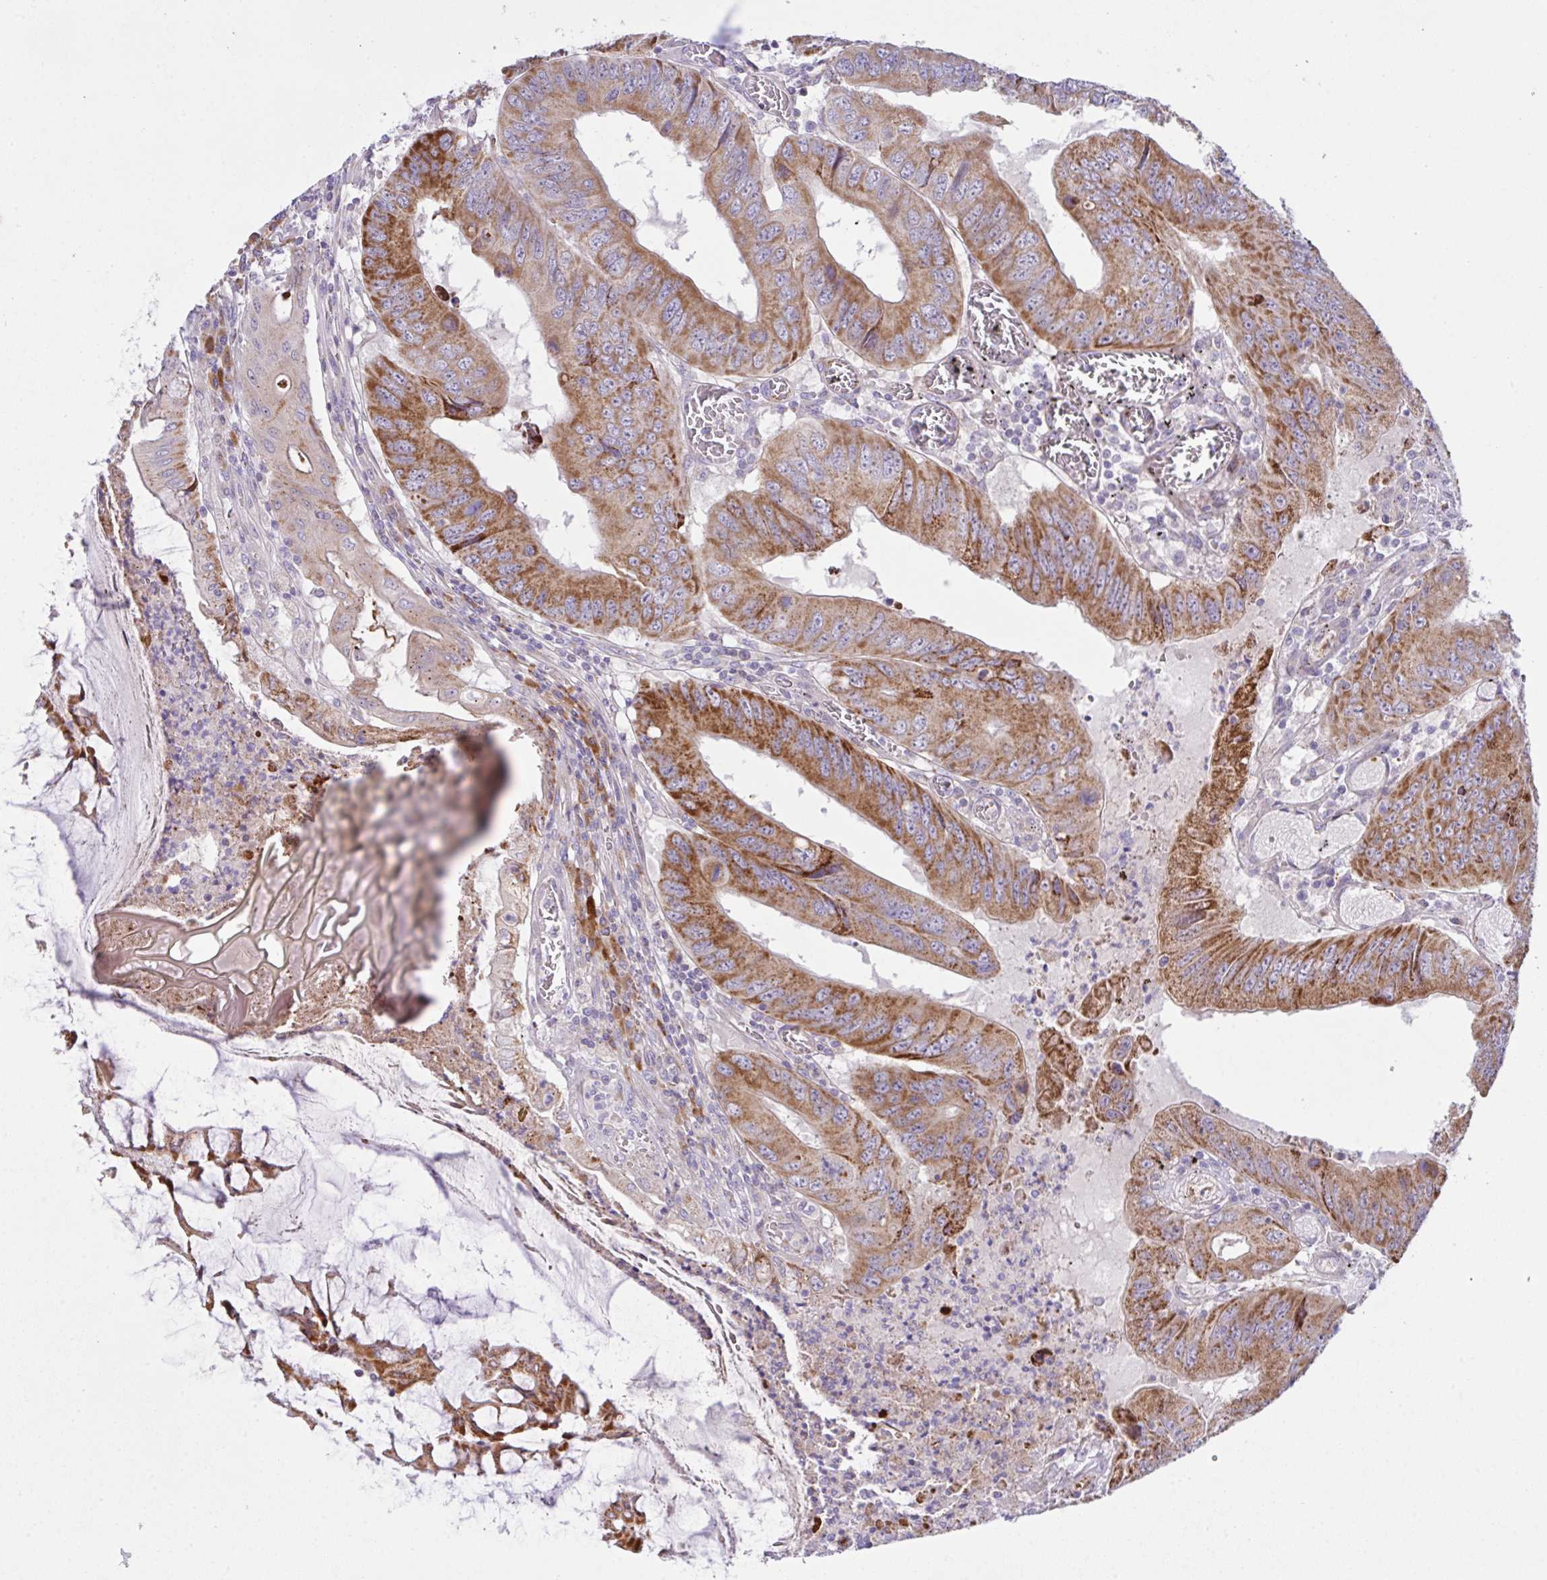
{"staining": {"intensity": "moderate", "quantity": ">75%", "location": "cytoplasmic/membranous"}, "tissue": "colorectal cancer", "cell_type": "Tumor cells", "image_type": "cancer", "snomed": [{"axis": "morphology", "description": "Adenocarcinoma, NOS"}, {"axis": "topography", "description": "Colon"}], "caption": "Colorectal cancer (adenocarcinoma) stained with a brown dye demonstrates moderate cytoplasmic/membranous positive expression in about >75% of tumor cells.", "gene": "CHDH", "patient": {"sex": "male", "age": 53}}